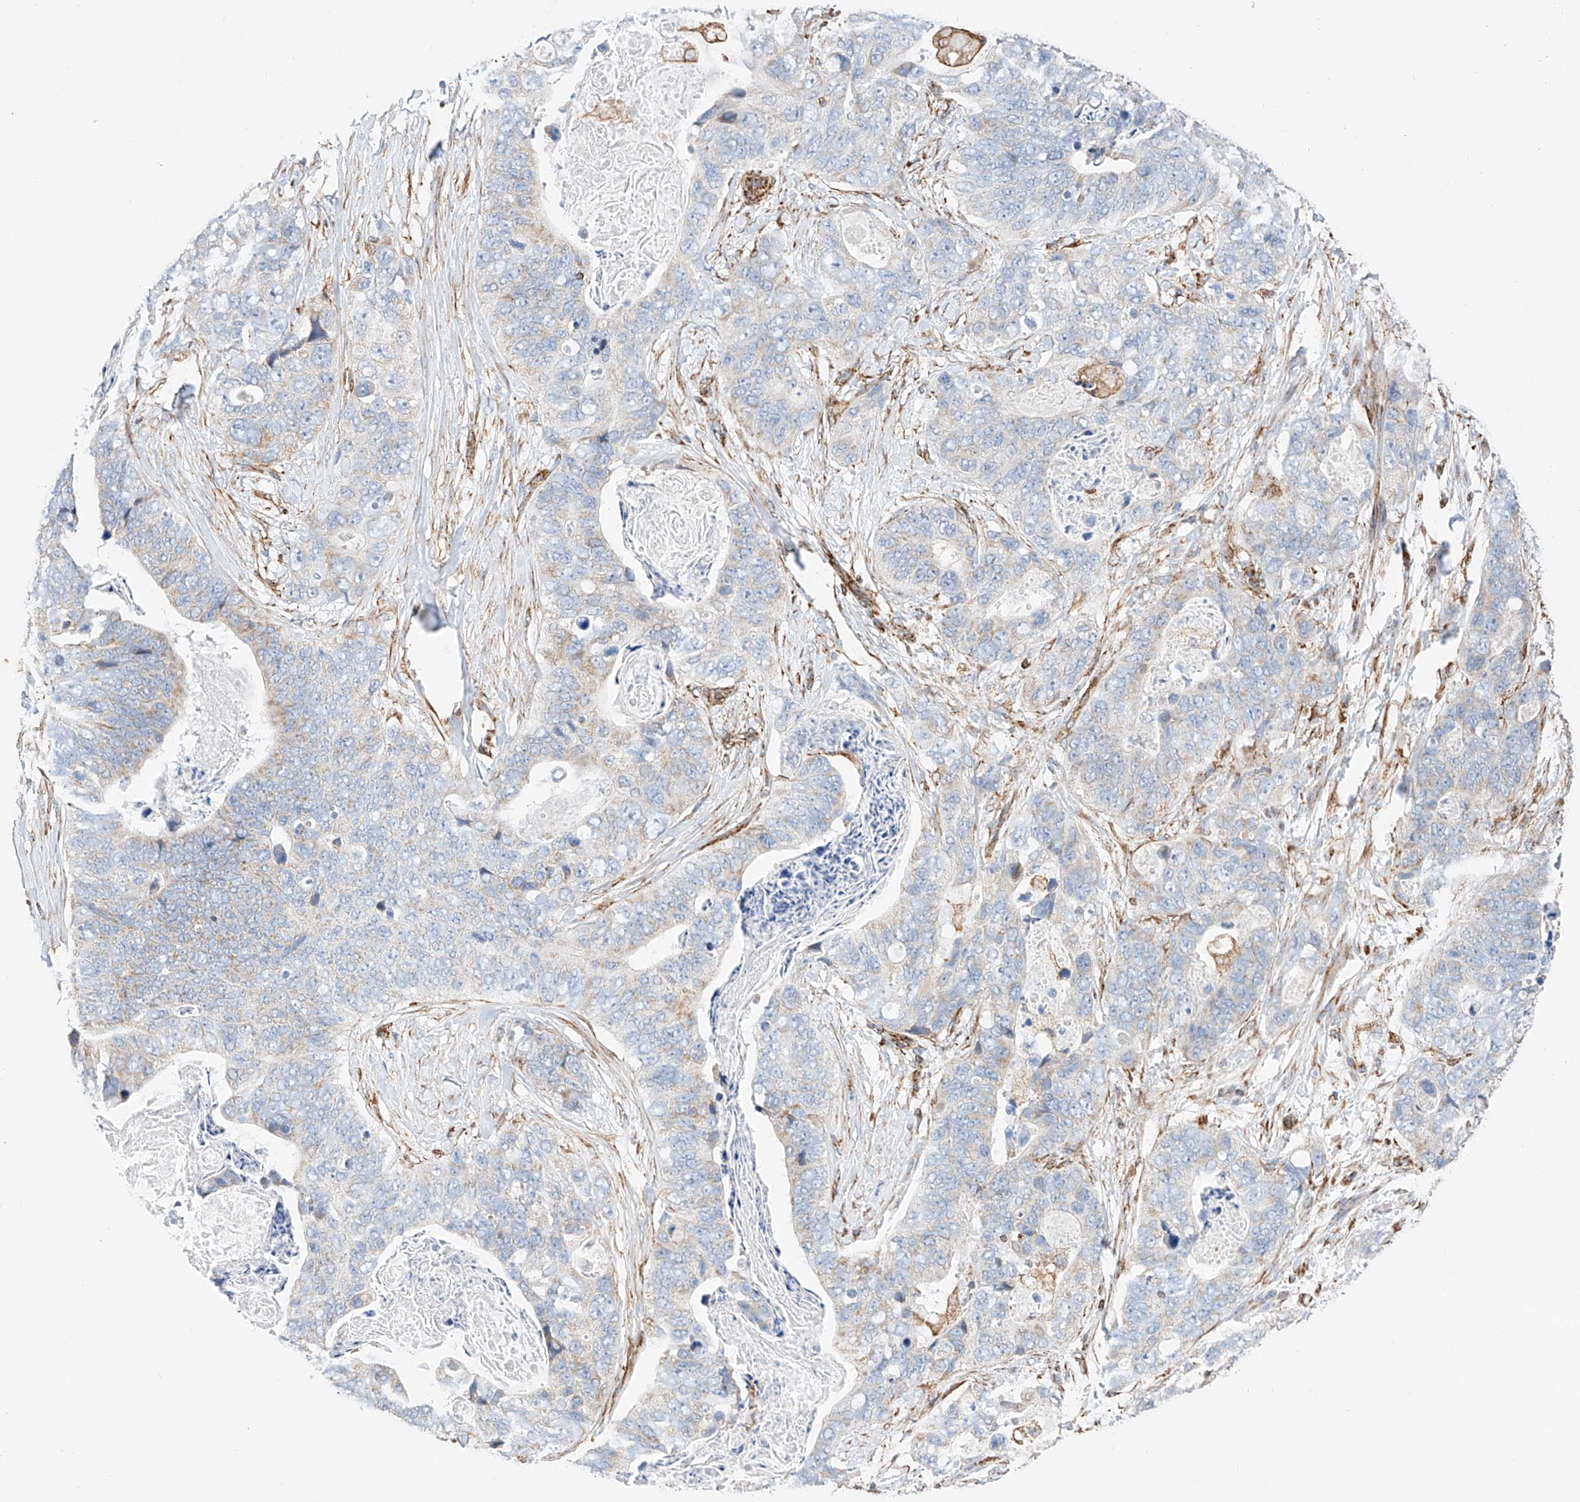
{"staining": {"intensity": "negative", "quantity": "none", "location": "none"}, "tissue": "stomach cancer", "cell_type": "Tumor cells", "image_type": "cancer", "snomed": [{"axis": "morphology", "description": "Adenocarcinoma, NOS"}, {"axis": "topography", "description": "Stomach"}], "caption": "Human stomach adenocarcinoma stained for a protein using immunohistochemistry (IHC) shows no staining in tumor cells.", "gene": "NDUFV3", "patient": {"sex": "female", "age": 89}}